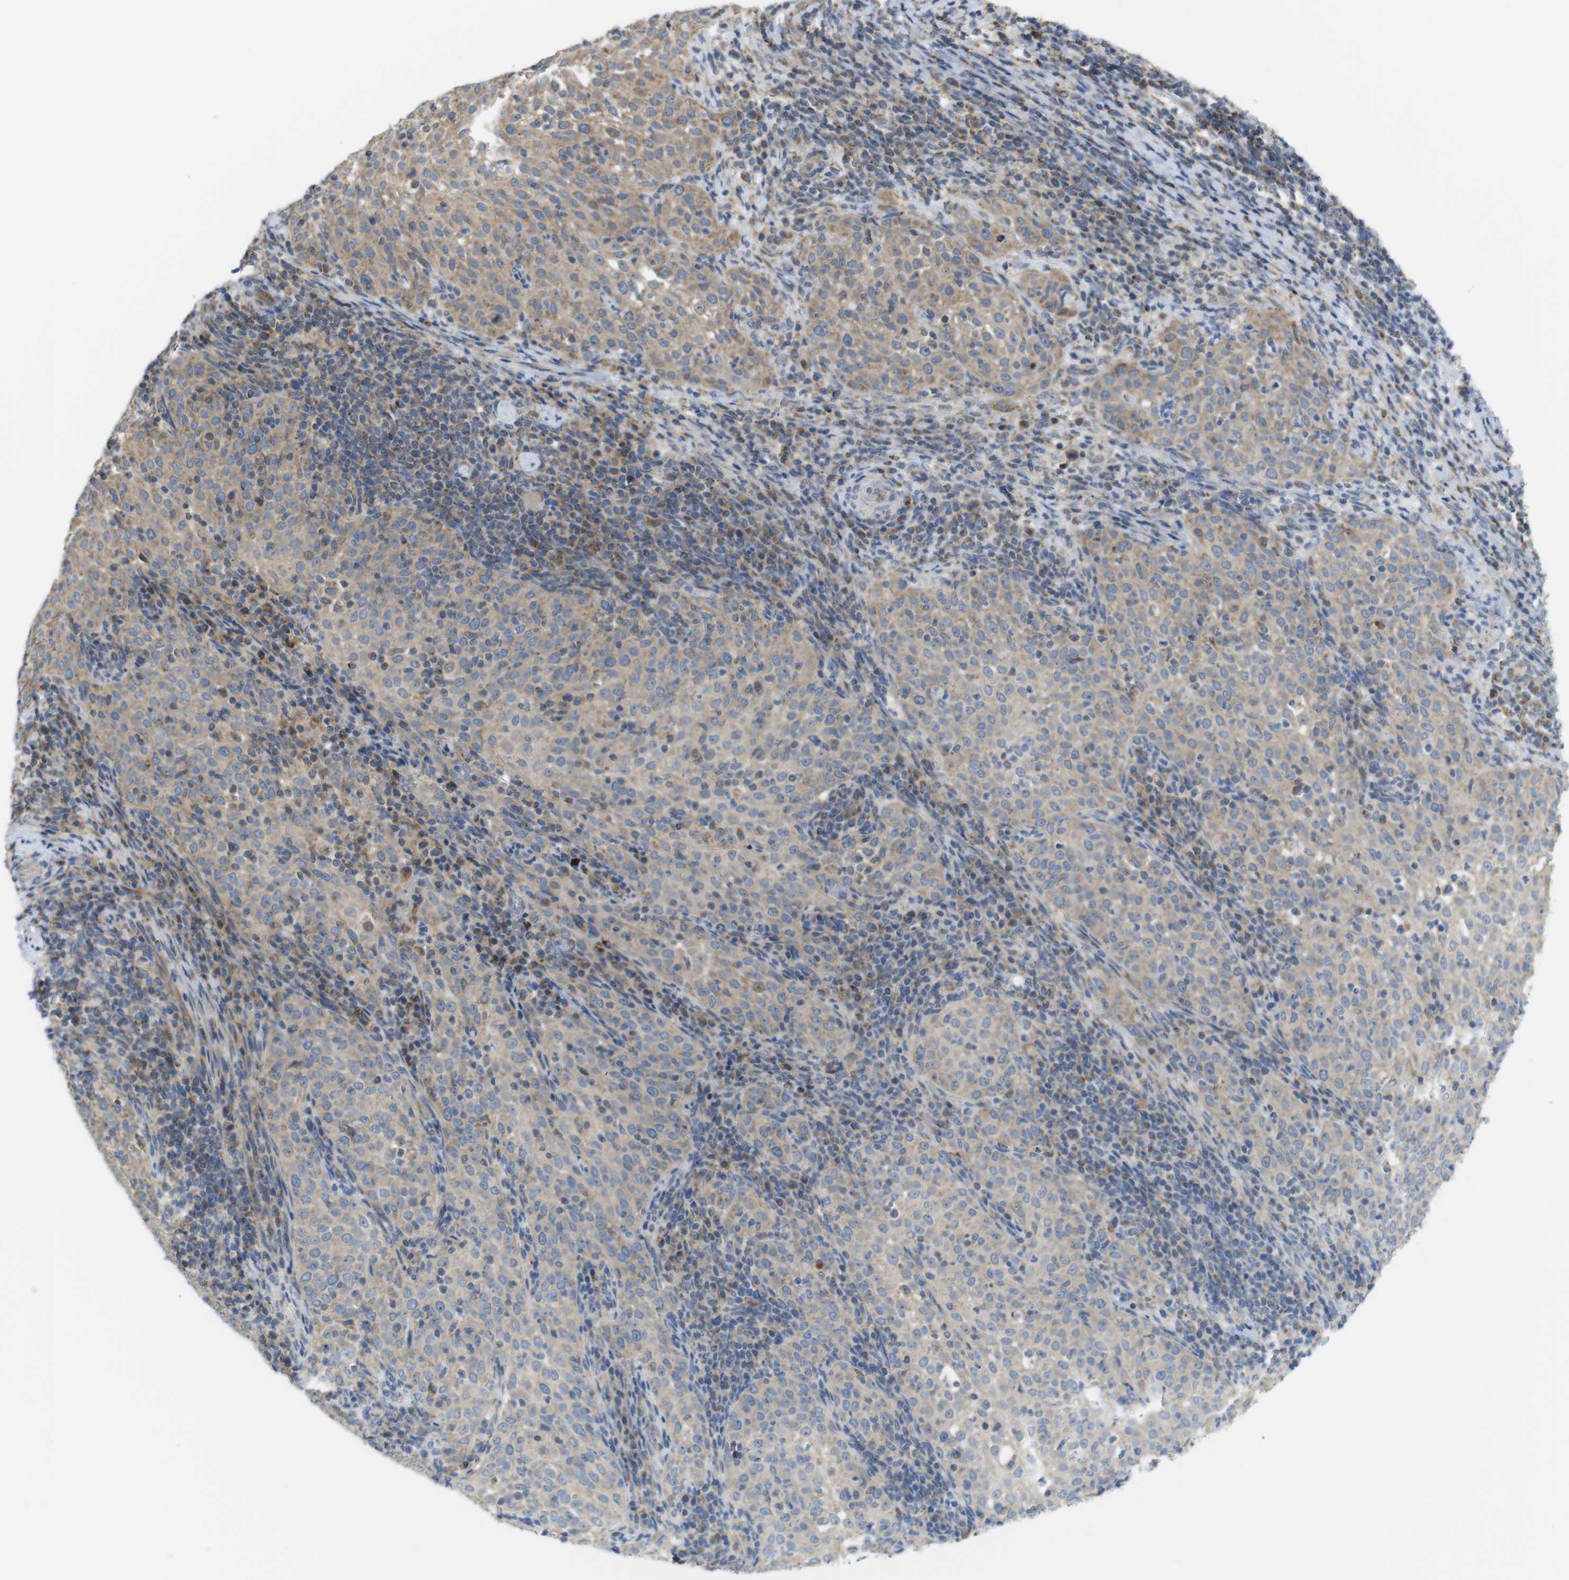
{"staining": {"intensity": "moderate", "quantity": ">75%", "location": "cytoplasmic/membranous"}, "tissue": "cervical cancer", "cell_type": "Tumor cells", "image_type": "cancer", "snomed": [{"axis": "morphology", "description": "Squamous cell carcinoma, NOS"}, {"axis": "topography", "description": "Cervix"}], "caption": "High-power microscopy captured an IHC photomicrograph of cervical squamous cell carcinoma, revealing moderate cytoplasmic/membranous expression in about >75% of tumor cells.", "gene": "MARCHF1", "patient": {"sex": "female", "age": 51}}